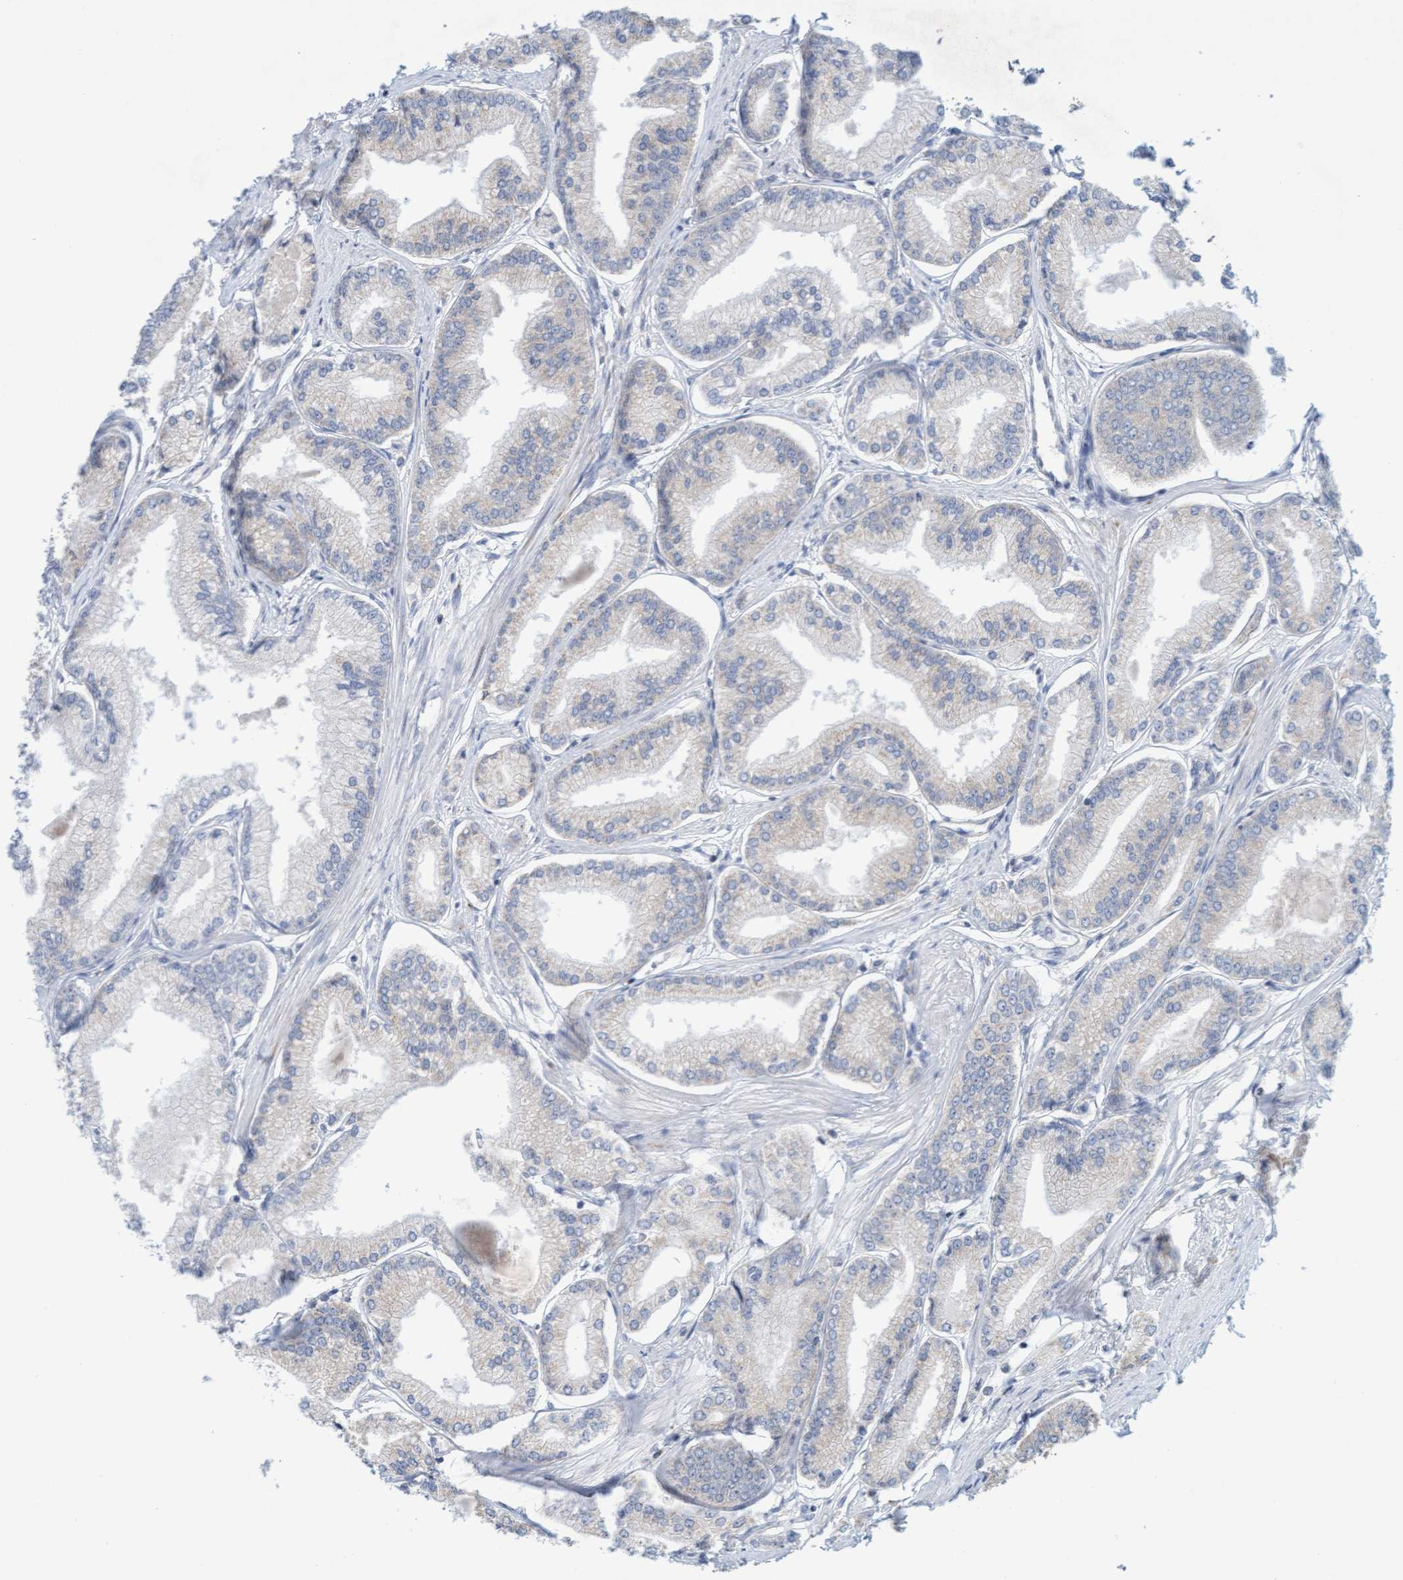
{"staining": {"intensity": "negative", "quantity": "none", "location": "none"}, "tissue": "prostate cancer", "cell_type": "Tumor cells", "image_type": "cancer", "snomed": [{"axis": "morphology", "description": "Adenocarcinoma, Low grade"}, {"axis": "topography", "description": "Prostate"}], "caption": "Tumor cells show no significant staining in prostate low-grade adenocarcinoma.", "gene": "SLC28A3", "patient": {"sex": "male", "age": 52}}